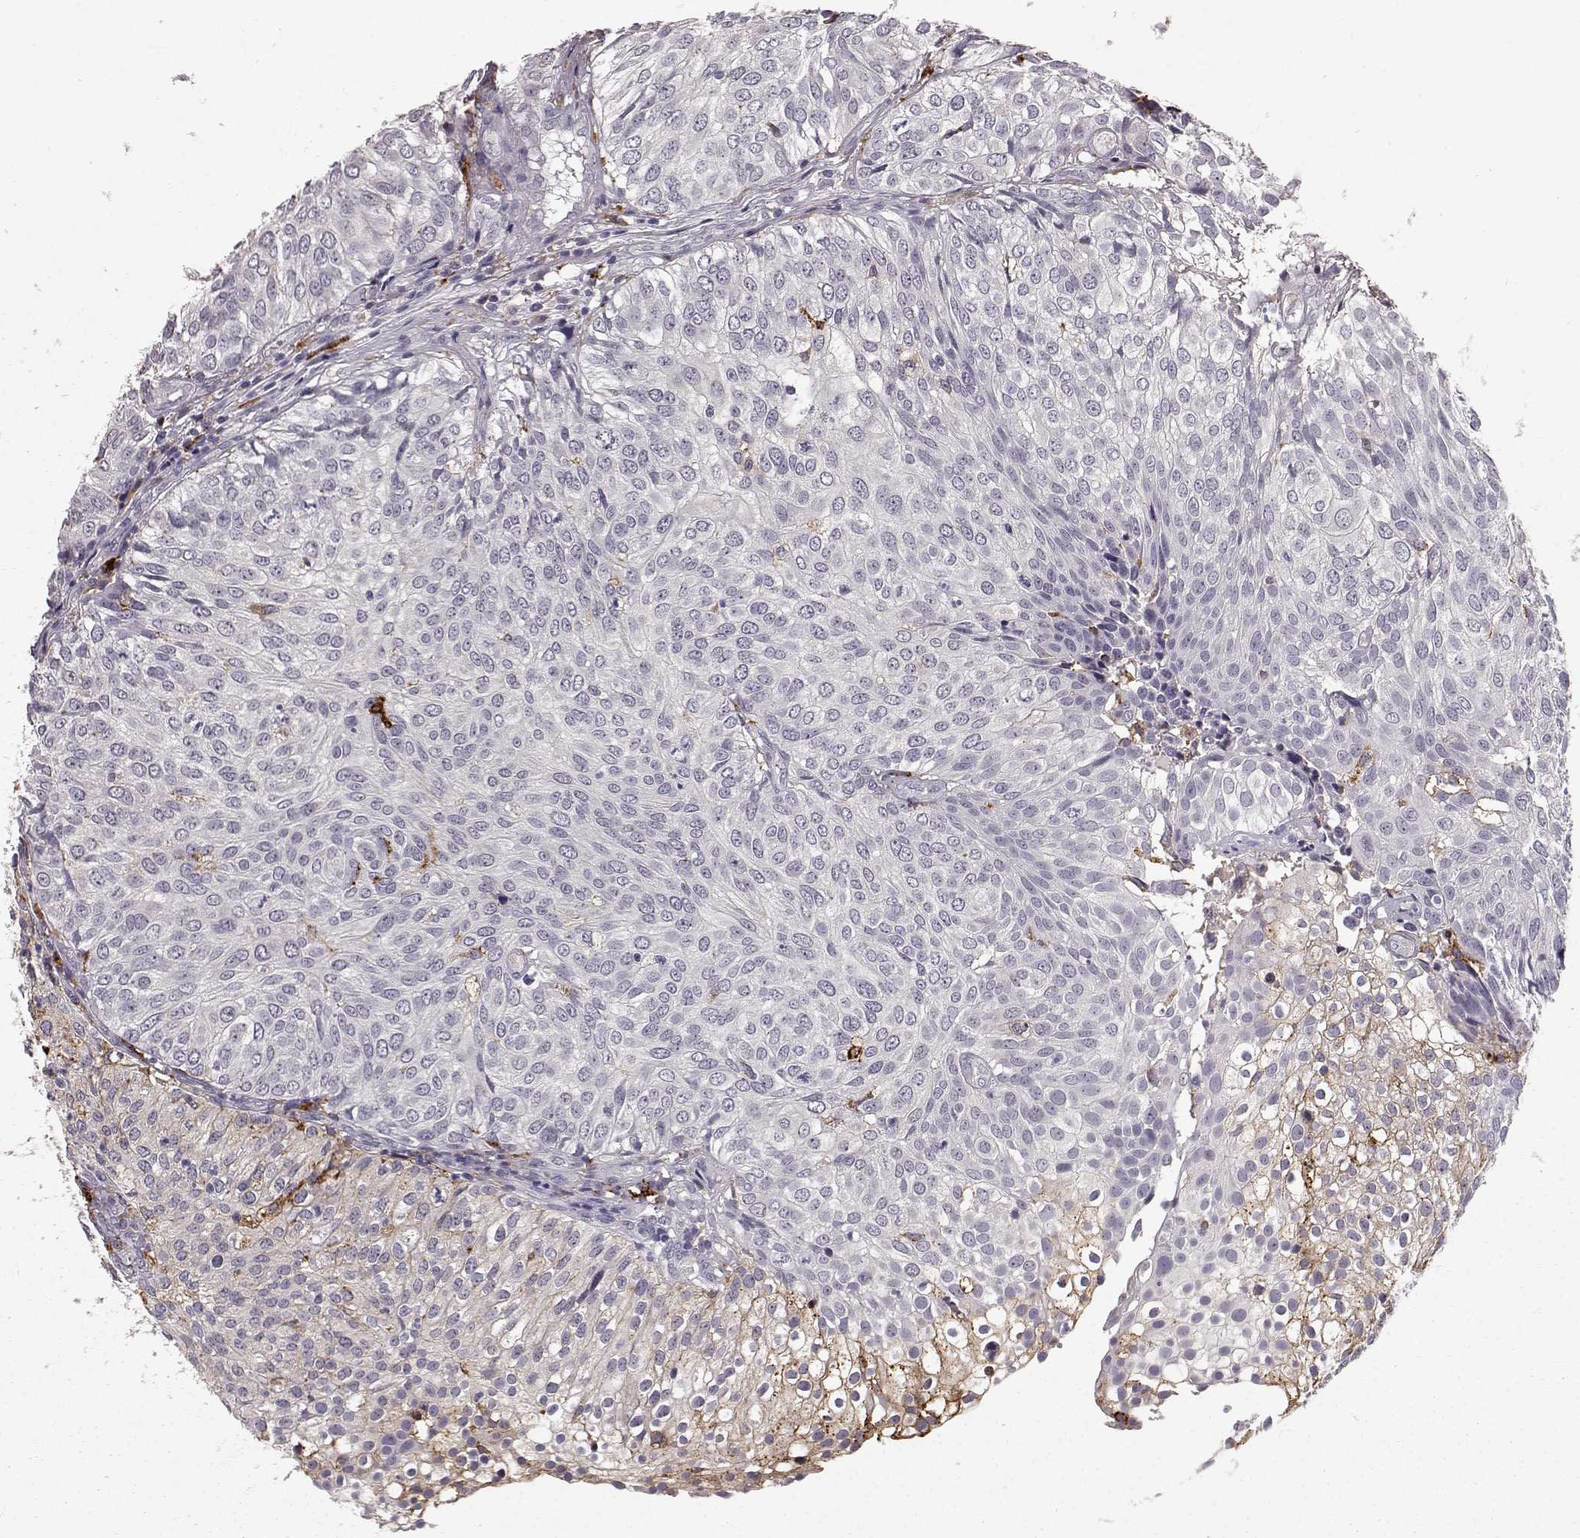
{"staining": {"intensity": "negative", "quantity": "none", "location": "none"}, "tissue": "urothelial cancer", "cell_type": "Tumor cells", "image_type": "cancer", "snomed": [{"axis": "morphology", "description": "Urothelial carcinoma, High grade"}, {"axis": "topography", "description": "Urinary bladder"}], "caption": "There is no significant positivity in tumor cells of urothelial carcinoma (high-grade).", "gene": "CCNF", "patient": {"sex": "female", "age": 79}}